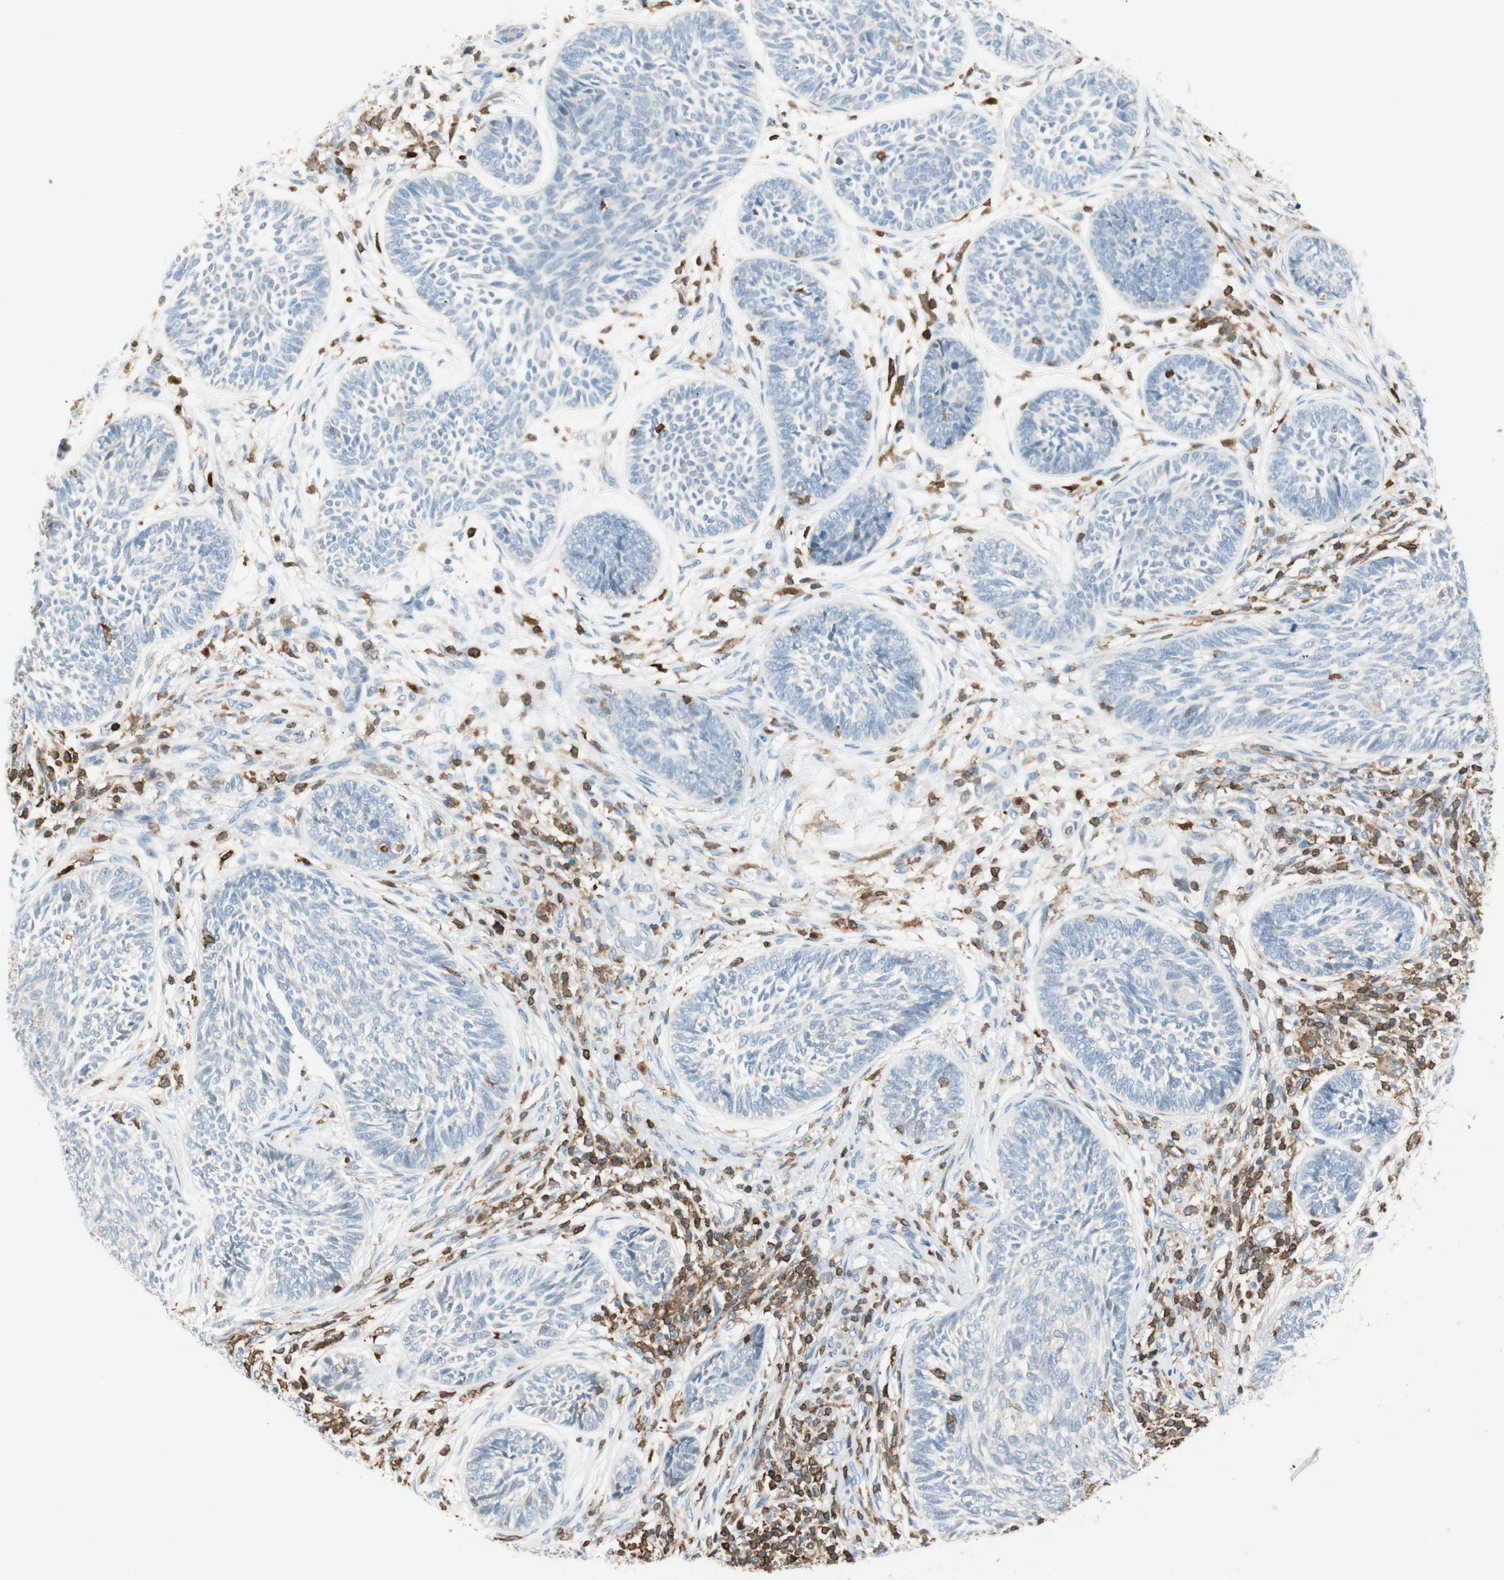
{"staining": {"intensity": "weak", "quantity": "25%-75%", "location": "cytoplasmic/membranous"}, "tissue": "skin cancer", "cell_type": "Tumor cells", "image_type": "cancer", "snomed": [{"axis": "morphology", "description": "Papilloma, NOS"}, {"axis": "morphology", "description": "Basal cell carcinoma"}, {"axis": "topography", "description": "Skin"}], "caption": "This photomicrograph reveals IHC staining of human skin basal cell carcinoma, with low weak cytoplasmic/membranous positivity in approximately 25%-75% of tumor cells.", "gene": "HPGD", "patient": {"sex": "male", "age": 87}}